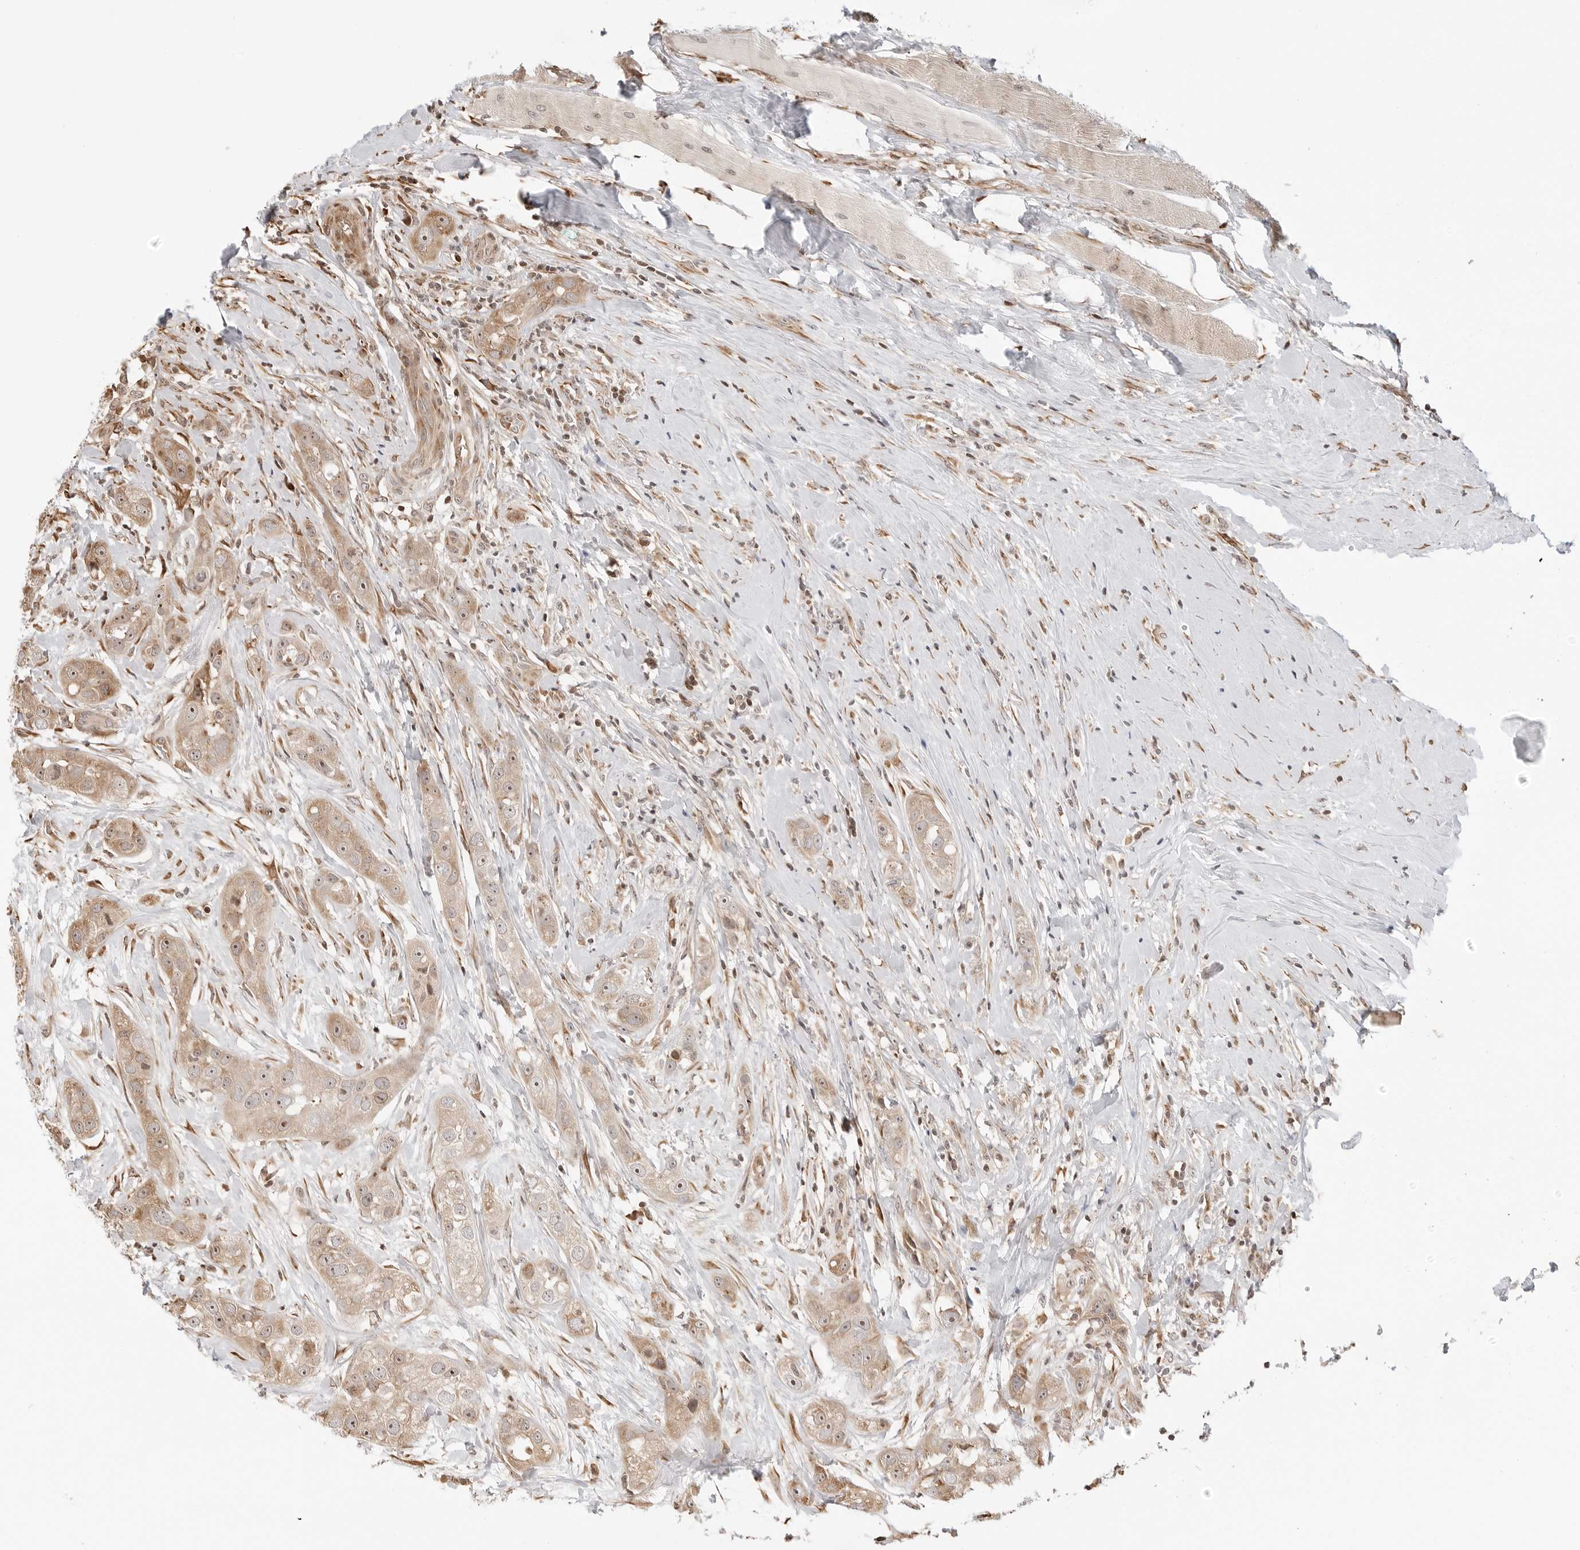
{"staining": {"intensity": "moderate", "quantity": ">75%", "location": "cytoplasmic/membranous,nuclear"}, "tissue": "head and neck cancer", "cell_type": "Tumor cells", "image_type": "cancer", "snomed": [{"axis": "morphology", "description": "Normal tissue, NOS"}, {"axis": "morphology", "description": "Squamous cell carcinoma, NOS"}, {"axis": "topography", "description": "Skeletal muscle"}, {"axis": "topography", "description": "Head-Neck"}], "caption": "DAB immunohistochemical staining of head and neck cancer shows moderate cytoplasmic/membranous and nuclear protein staining in approximately >75% of tumor cells.", "gene": "FKBP14", "patient": {"sex": "male", "age": 51}}